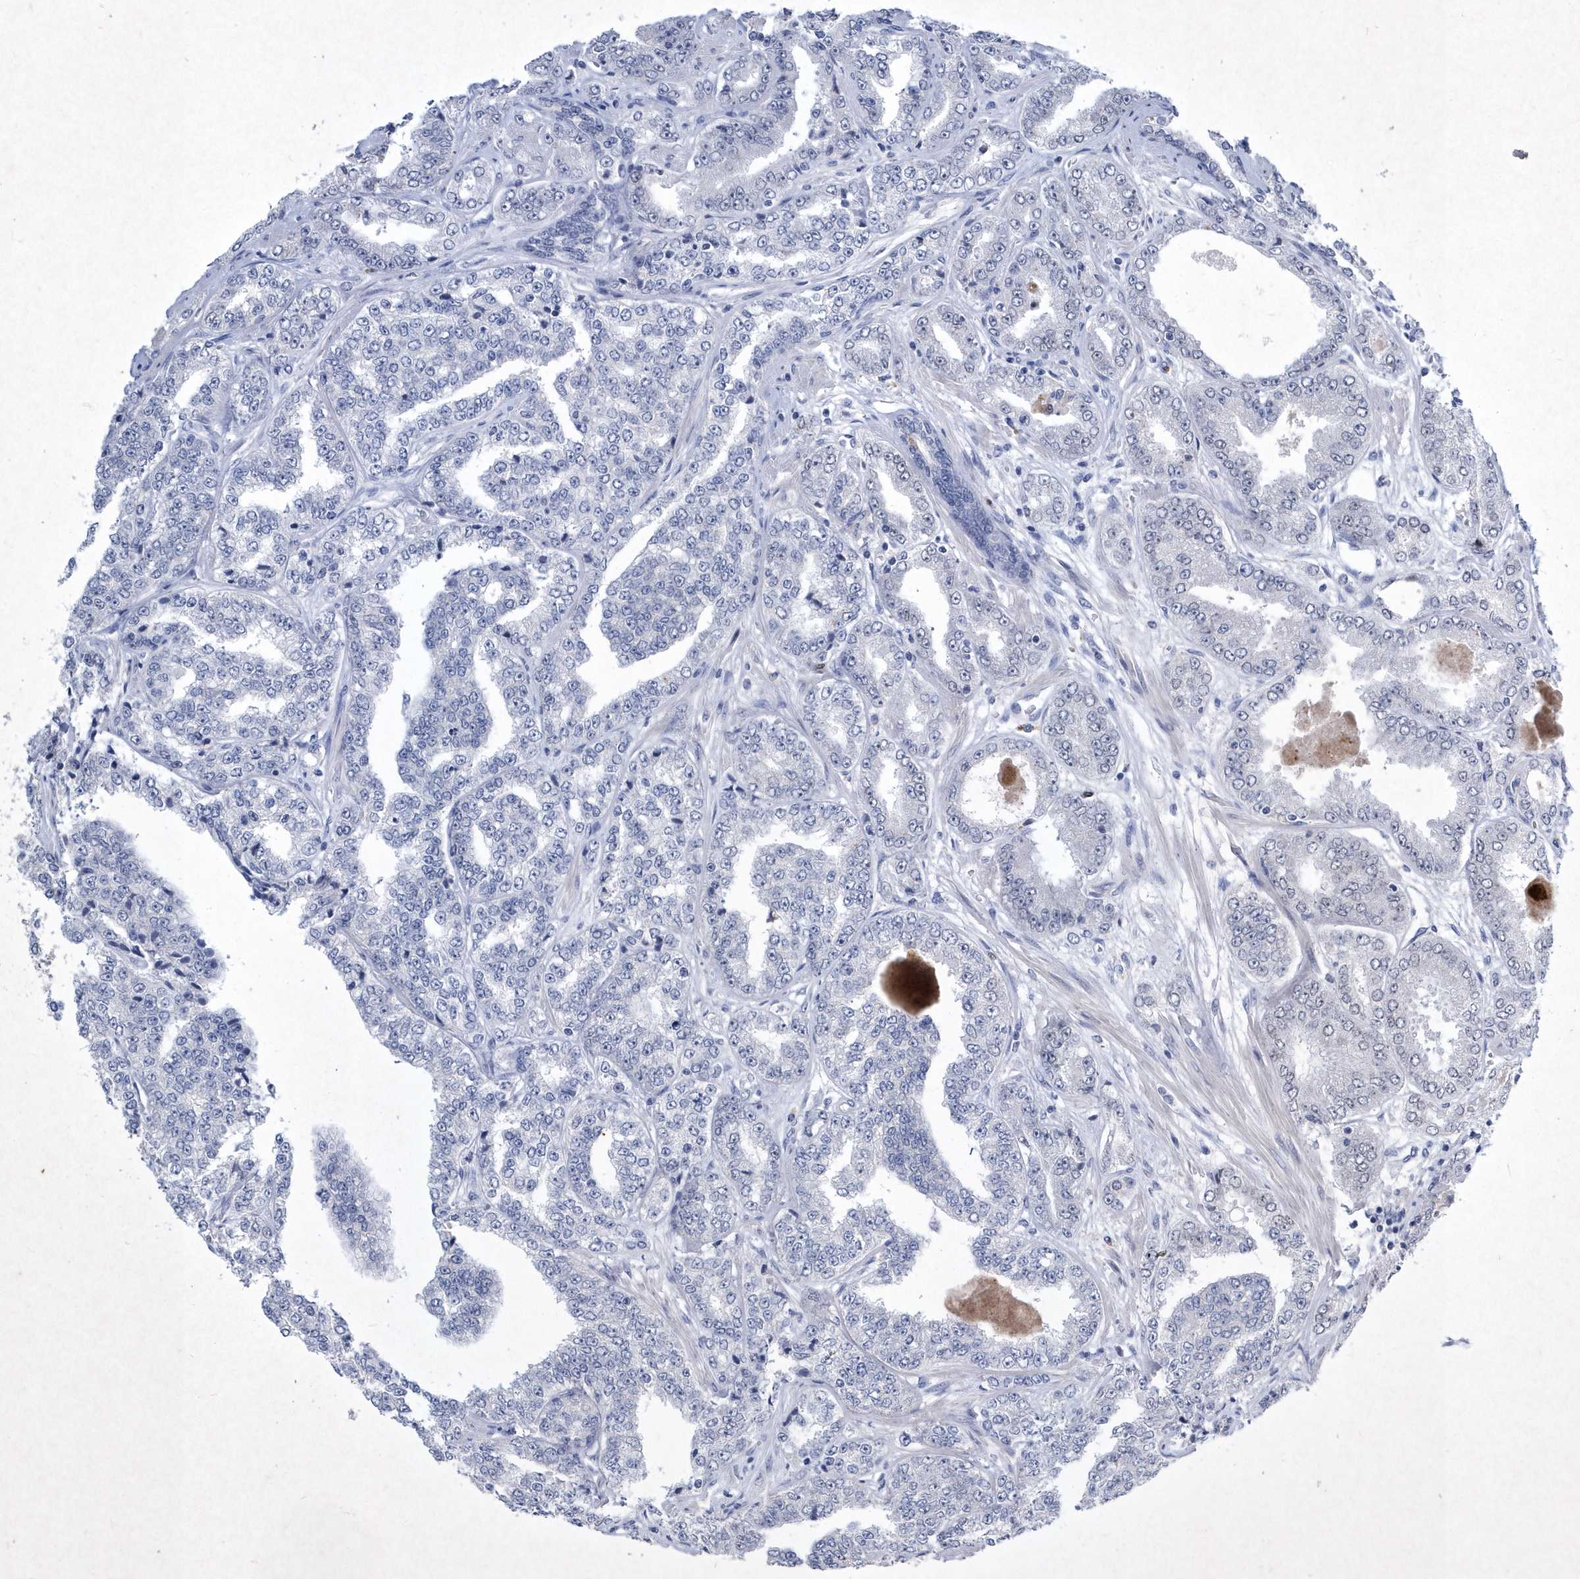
{"staining": {"intensity": "negative", "quantity": "none", "location": "none"}, "tissue": "prostate cancer", "cell_type": "Tumor cells", "image_type": "cancer", "snomed": [{"axis": "morphology", "description": "Adenocarcinoma, High grade"}, {"axis": "topography", "description": "Prostate"}], "caption": "Prostate cancer (high-grade adenocarcinoma) stained for a protein using immunohistochemistry exhibits no staining tumor cells.", "gene": "BHLHA15", "patient": {"sex": "male", "age": 71}}